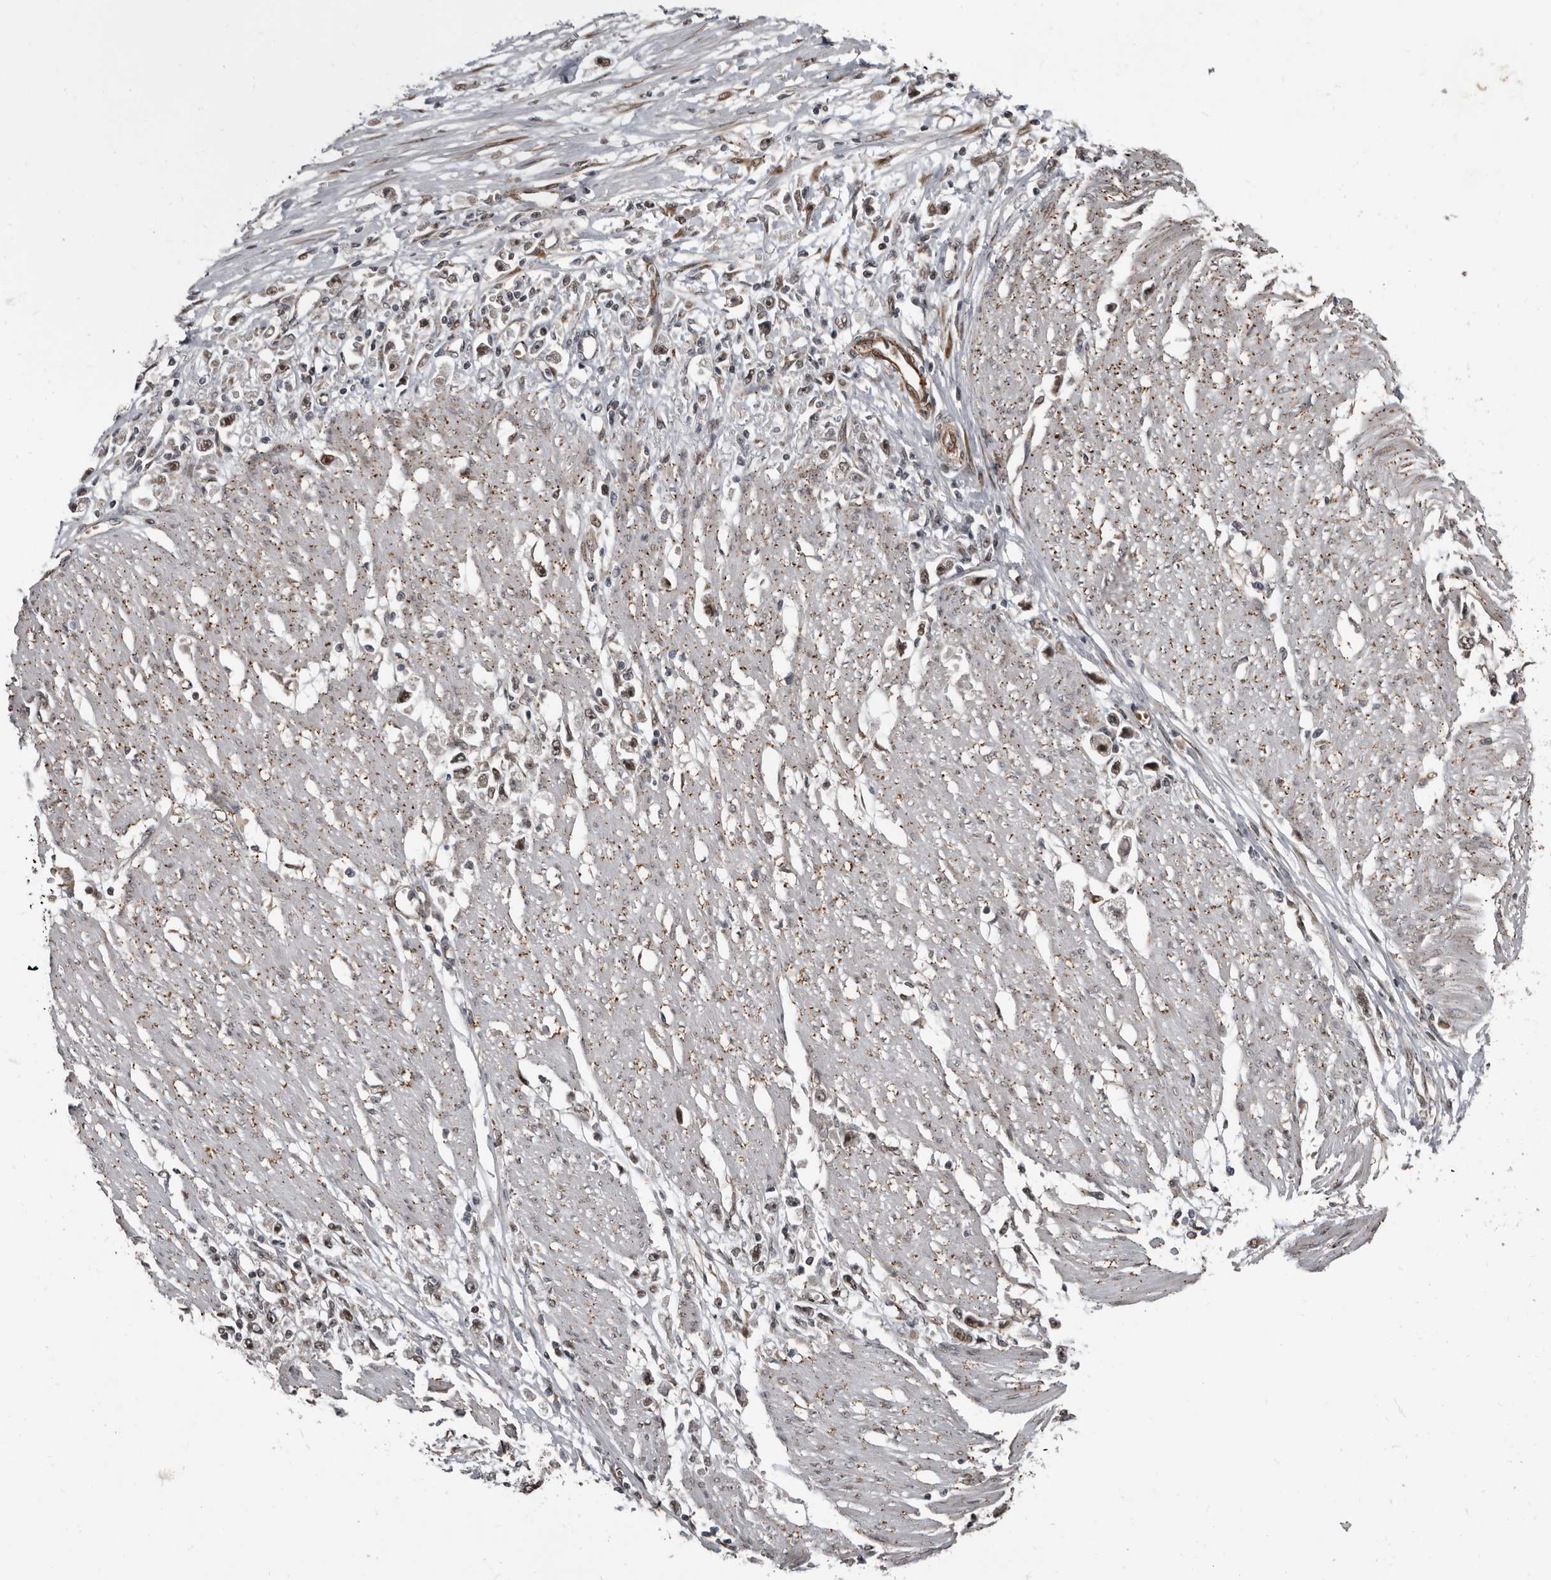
{"staining": {"intensity": "moderate", "quantity": "25%-75%", "location": "nuclear"}, "tissue": "stomach cancer", "cell_type": "Tumor cells", "image_type": "cancer", "snomed": [{"axis": "morphology", "description": "Adenocarcinoma, NOS"}, {"axis": "topography", "description": "Stomach"}], "caption": "Stomach adenocarcinoma tissue demonstrates moderate nuclear expression in about 25%-75% of tumor cells The staining was performed using DAB, with brown indicating positive protein expression. Nuclei are stained blue with hematoxylin.", "gene": "CHD1L", "patient": {"sex": "female", "age": 59}}